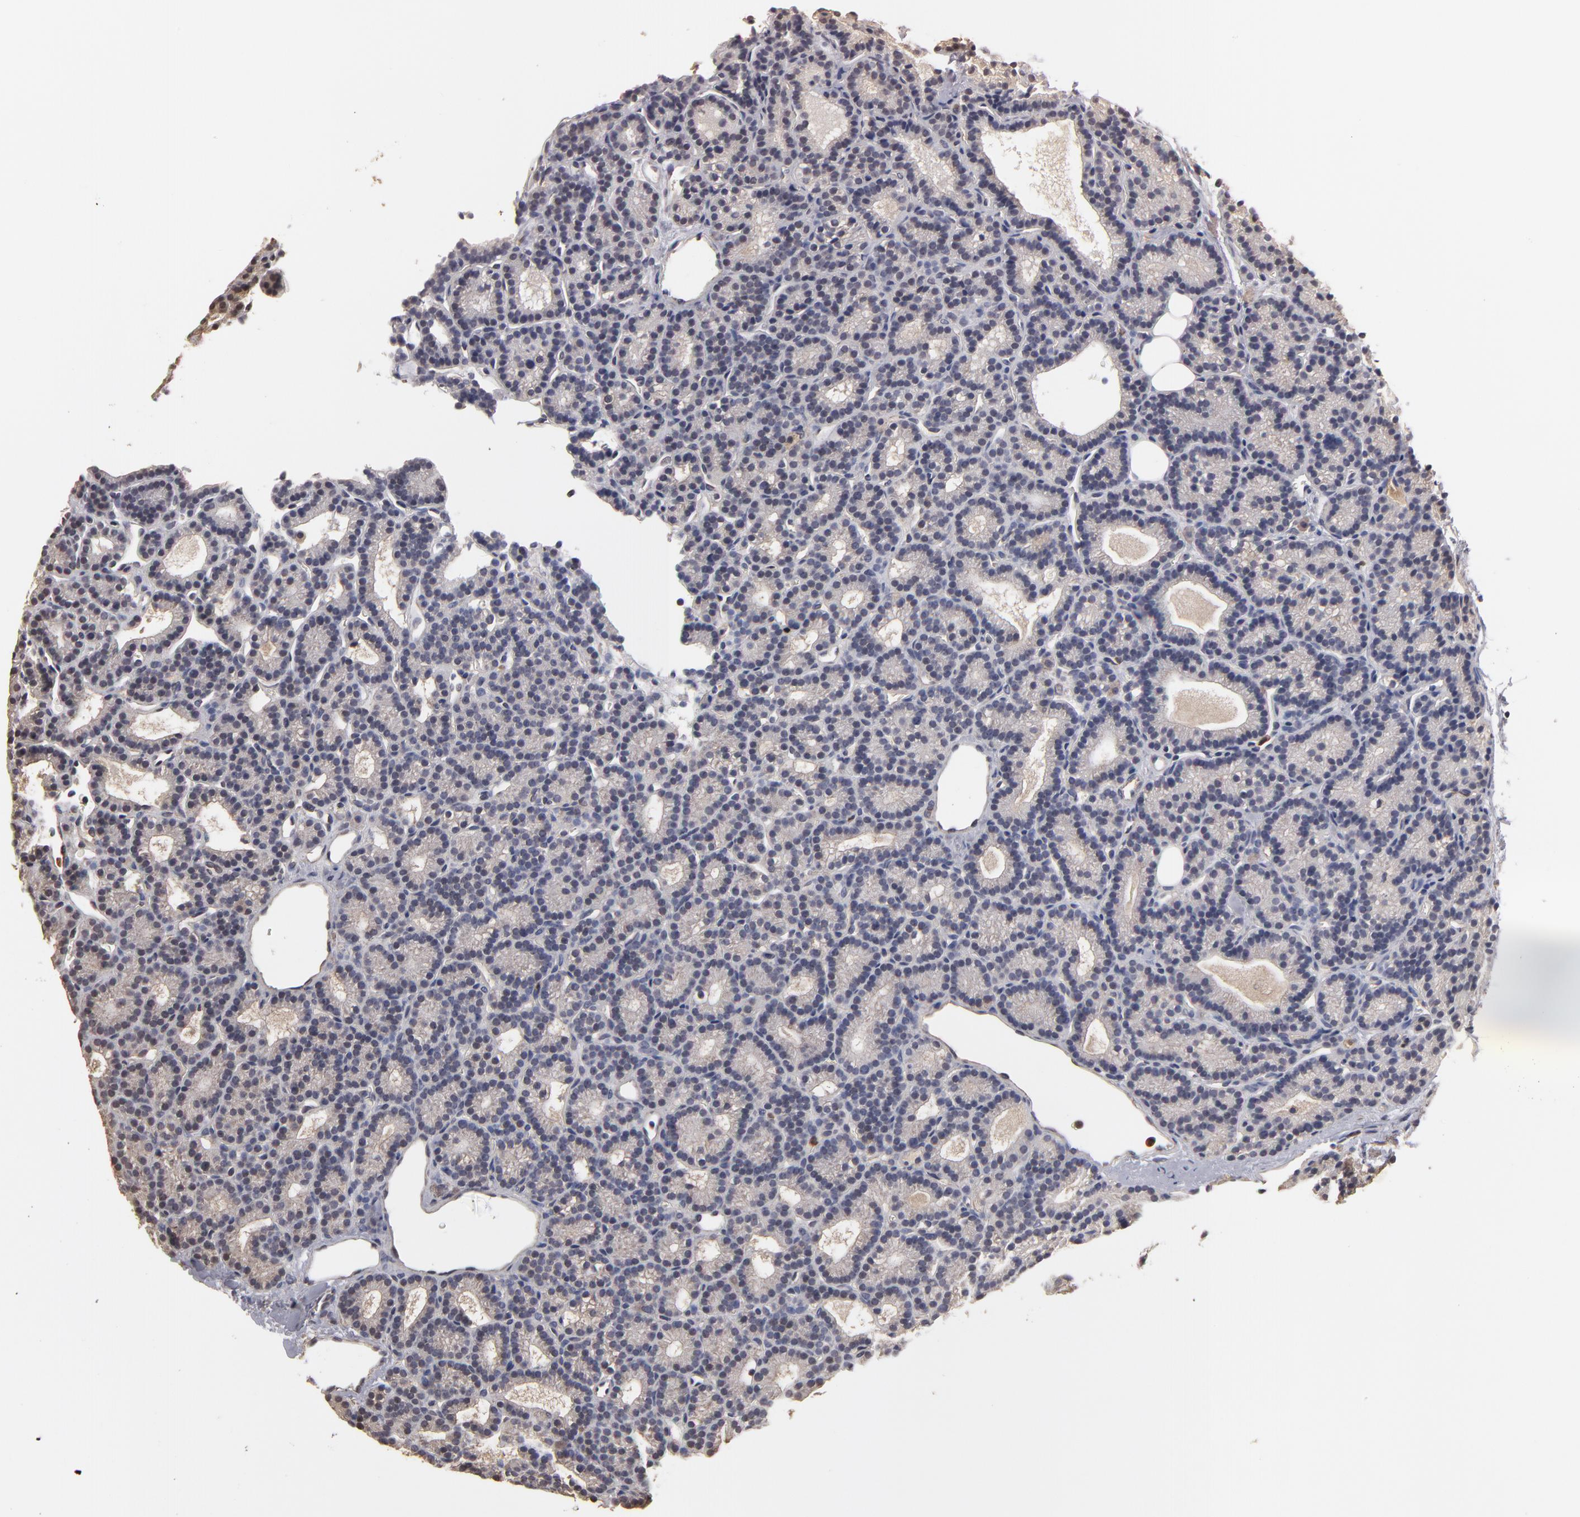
{"staining": {"intensity": "moderate", "quantity": "25%-75%", "location": "cytoplasmic/membranous,nuclear"}, "tissue": "parathyroid gland", "cell_type": "Glandular cells", "image_type": "normal", "snomed": [{"axis": "morphology", "description": "Normal tissue, NOS"}, {"axis": "topography", "description": "Parathyroid gland"}], "caption": "The immunohistochemical stain shows moderate cytoplasmic/membranous,nuclear expression in glandular cells of unremarkable parathyroid gland.", "gene": "RO60", "patient": {"sex": "male", "age": 85}}